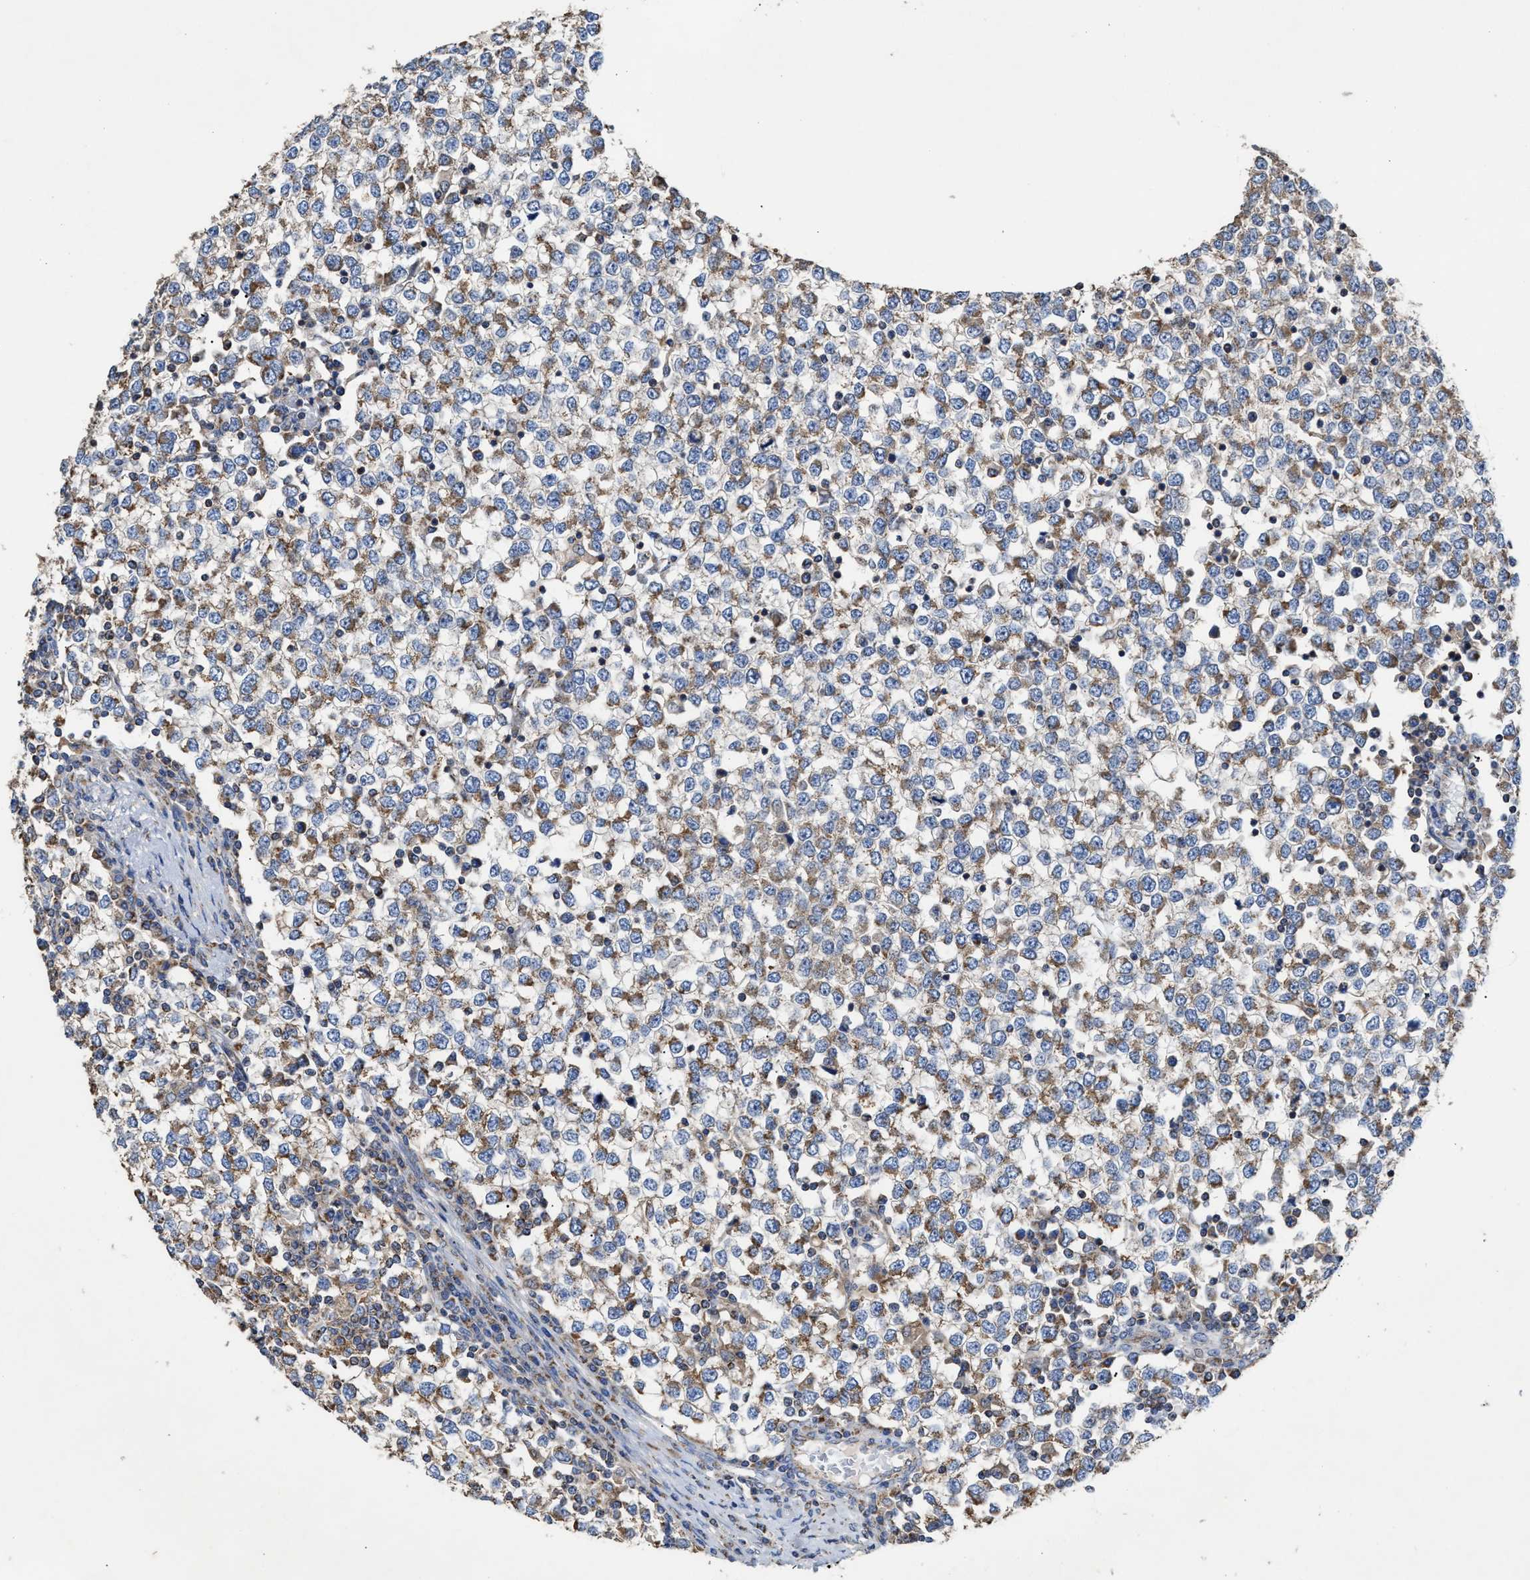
{"staining": {"intensity": "moderate", "quantity": "25%-75%", "location": "cytoplasmic/membranous"}, "tissue": "testis cancer", "cell_type": "Tumor cells", "image_type": "cancer", "snomed": [{"axis": "morphology", "description": "Seminoma, NOS"}, {"axis": "topography", "description": "Testis"}], "caption": "The histopathology image exhibits immunohistochemical staining of testis cancer (seminoma). There is moderate cytoplasmic/membranous positivity is identified in approximately 25%-75% of tumor cells.", "gene": "MECR", "patient": {"sex": "male", "age": 65}}